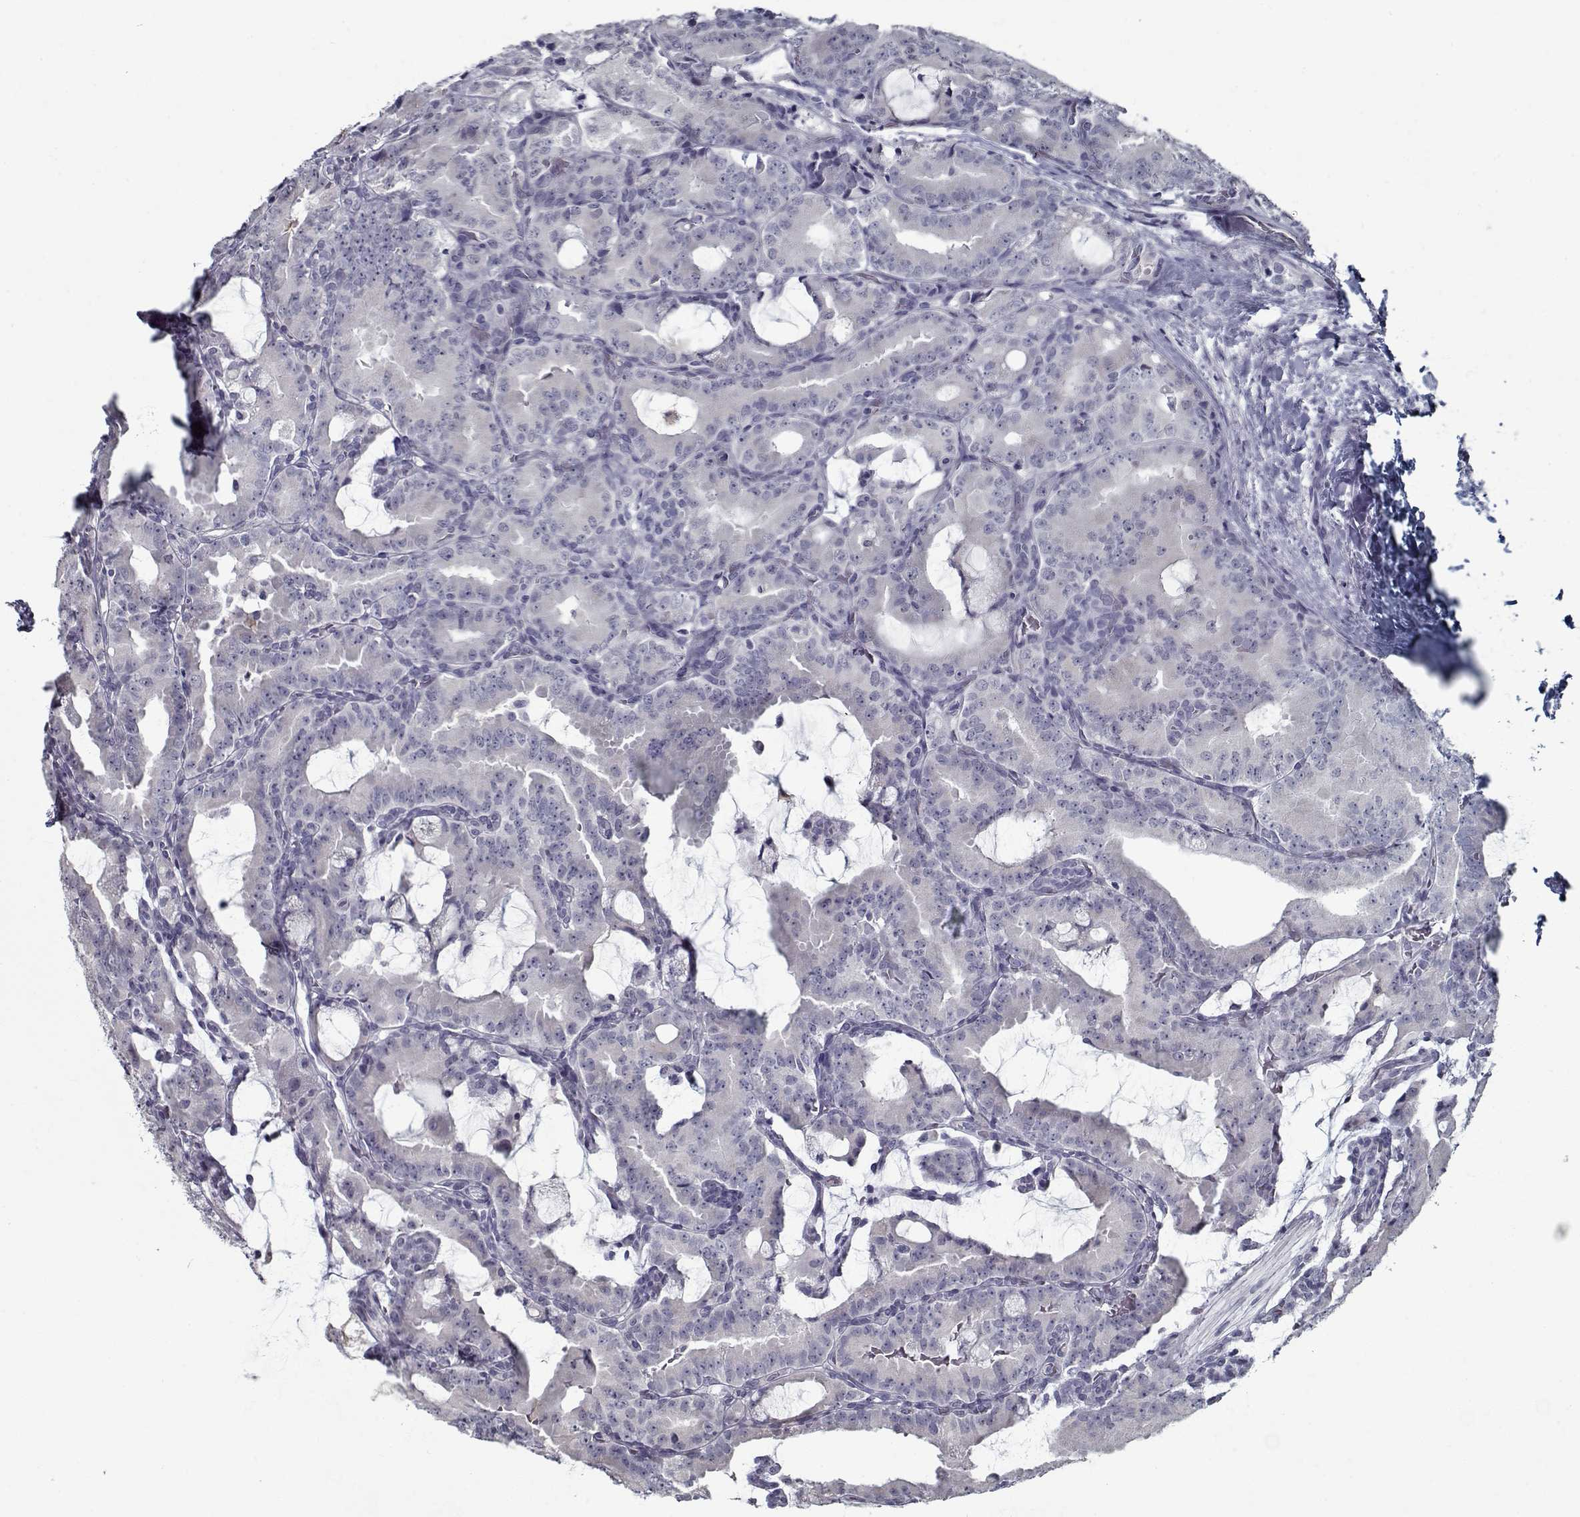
{"staining": {"intensity": "negative", "quantity": "none", "location": "none"}, "tissue": "prostate cancer", "cell_type": "Tumor cells", "image_type": "cancer", "snomed": [{"axis": "morphology", "description": "Adenocarcinoma, NOS"}, {"axis": "morphology", "description": "Adenocarcinoma, High grade"}, {"axis": "topography", "description": "Prostate"}], "caption": "This is an IHC histopathology image of prostate cancer. There is no expression in tumor cells.", "gene": "SEC16B", "patient": {"sex": "male", "age": 64}}